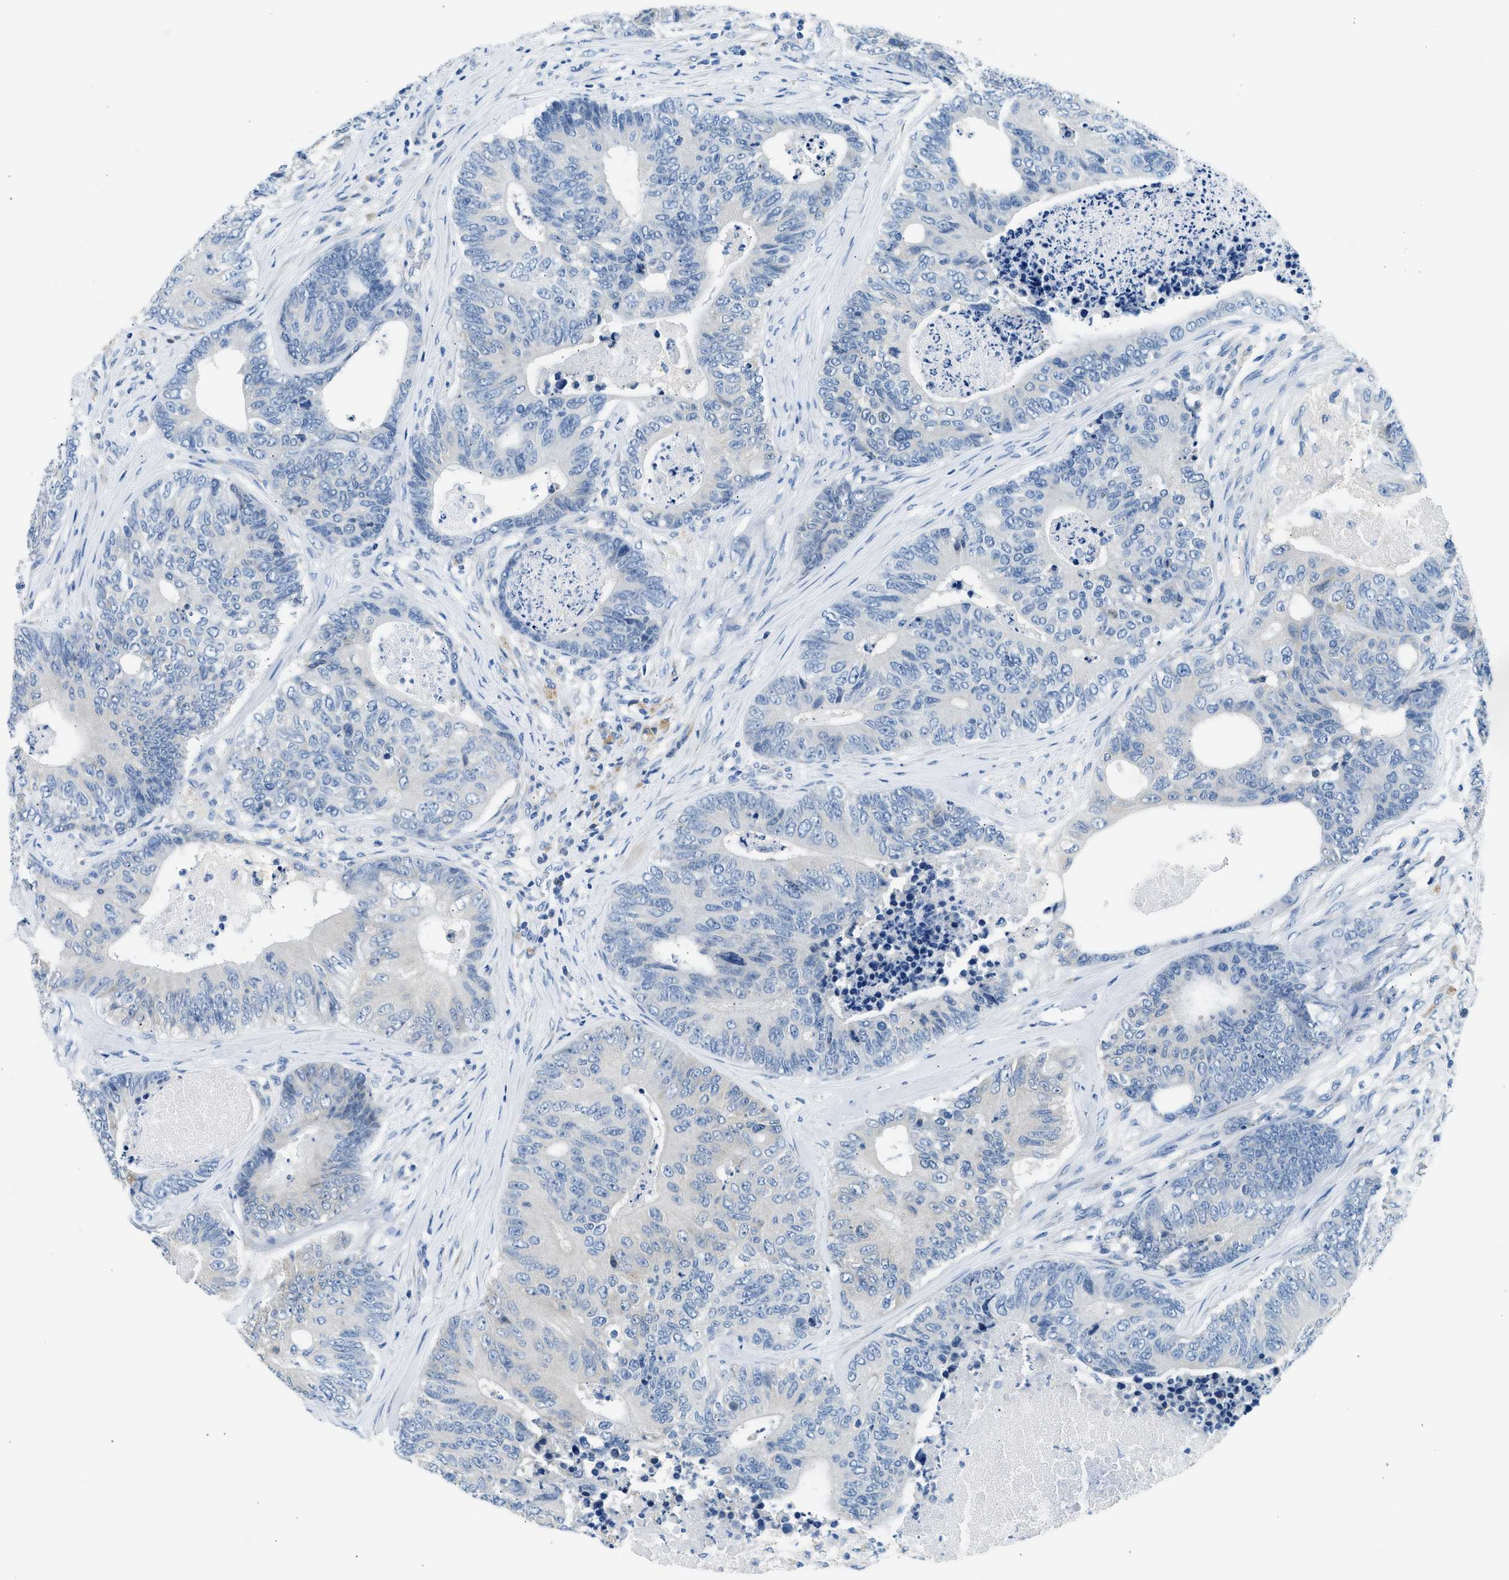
{"staining": {"intensity": "negative", "quantity": "none", "location": "none"}, "tissue": "colorectal cancer", "cell_type": "Tumor cells", "image_type": "cancer", "snomed": [{"axis": "morphology", "description": "Adenocarcinoma, NOS"}, {"axis": "topography", "description": "Colon"}], "caption": "Immunohistochemical staining of colorectal cancer (adenocarcinoma) shows no significant staining in tumor cells.", "gene": "CLDN18", "patient": {"sex": "female", "age": 67}}